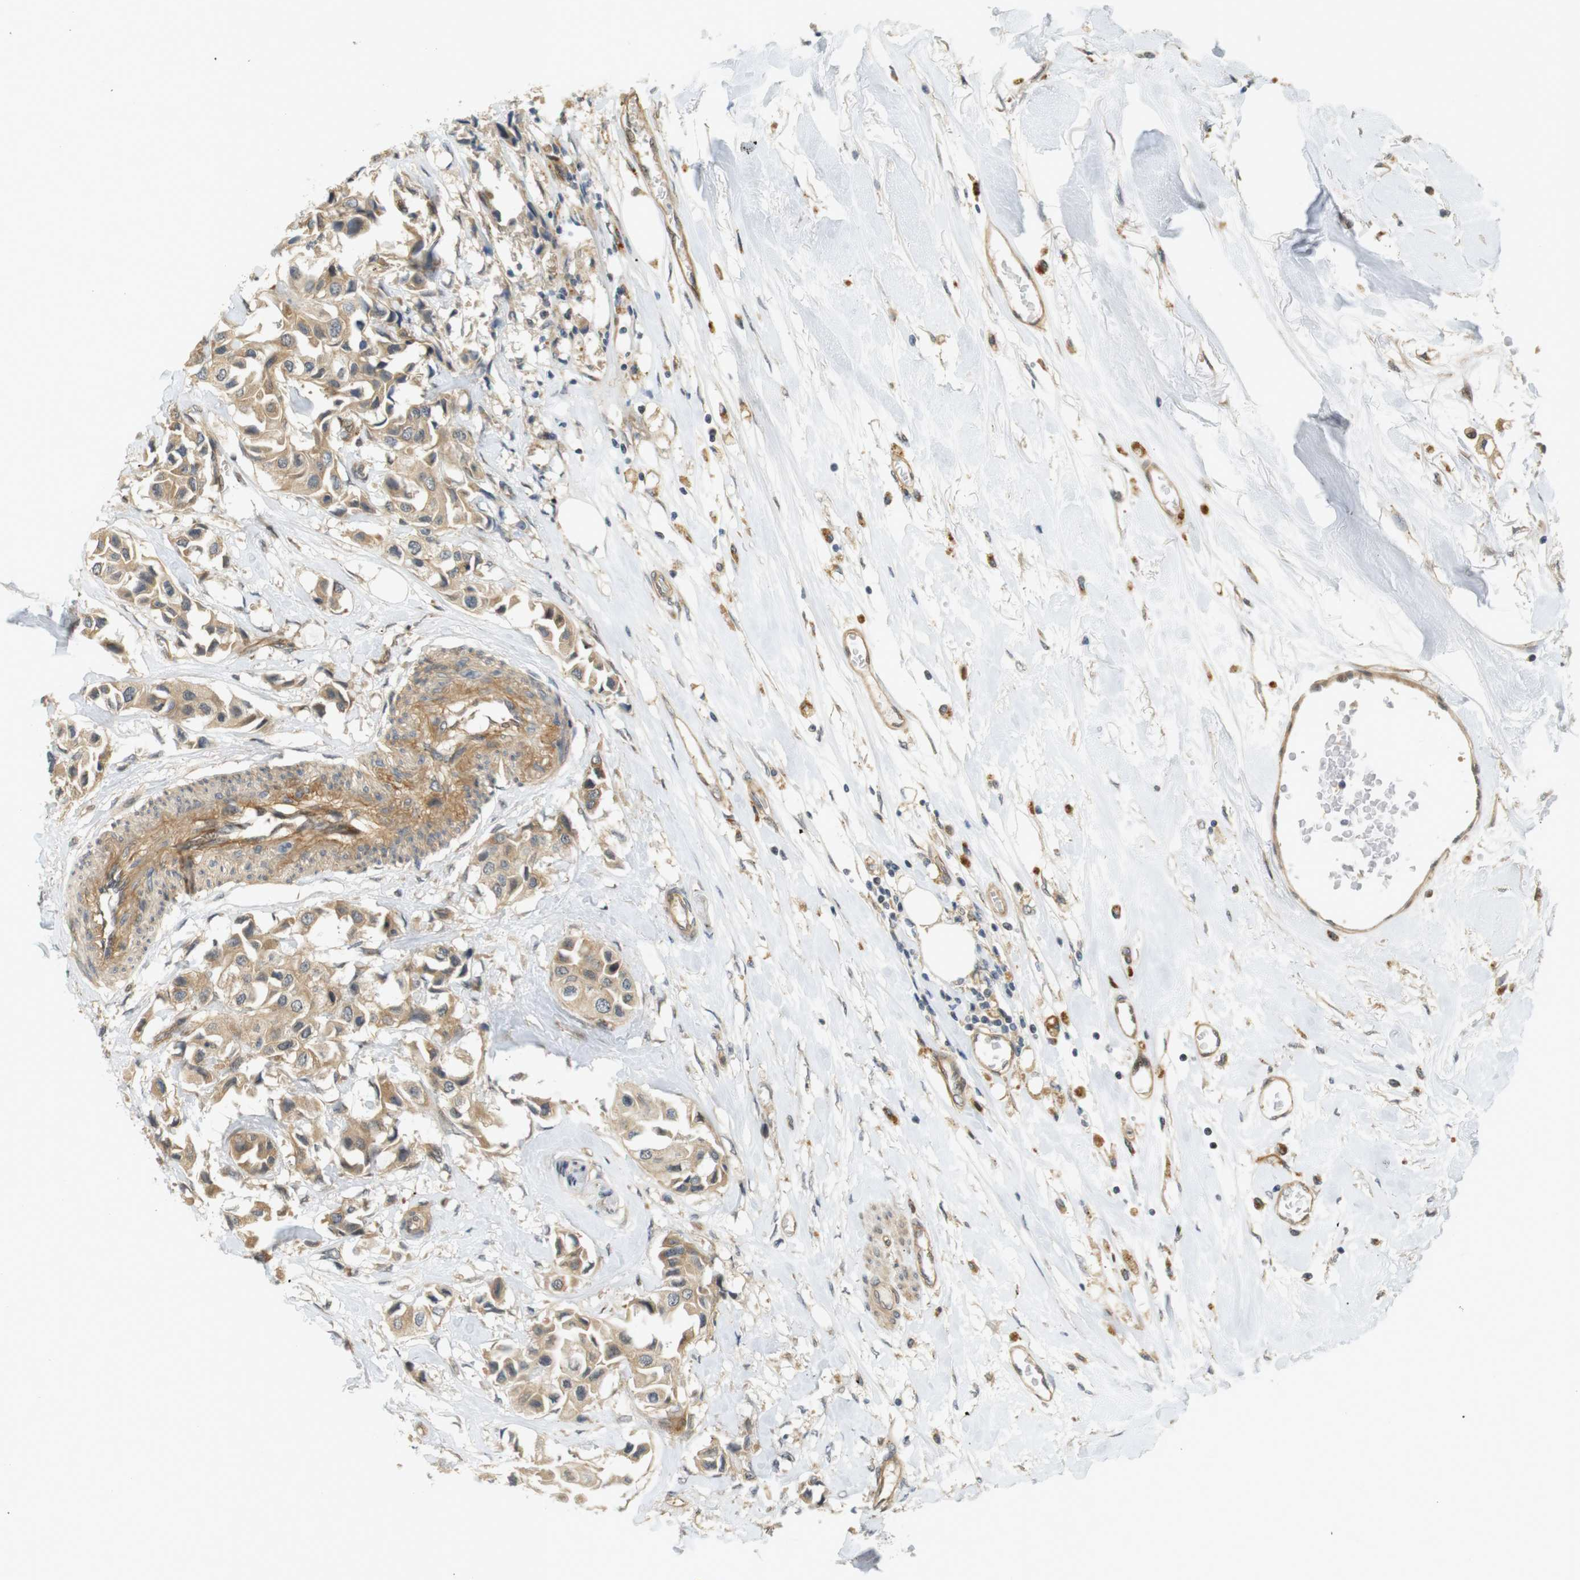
{"staining": {"intensity": "moderate", "quantity": ">75%", "location": "cytoplasmic/membranous"}, "tissue": "breast cancer", "cell_type": "Tumor cells", "image_type": "cancer", "snomed": [{"axis": "morphology", "description": "Duct carcinoma"}, {"axis": "topography", "description": "Breast"}], "caption": "Protein staining exhibits moderate cytoplasmic/membranous staining in approximately >75% of tumor cells in infiltrating ductal carcinoma (breast).", "gene": "TSPAN9", "patient": {"sex": "female", "age": 80}}